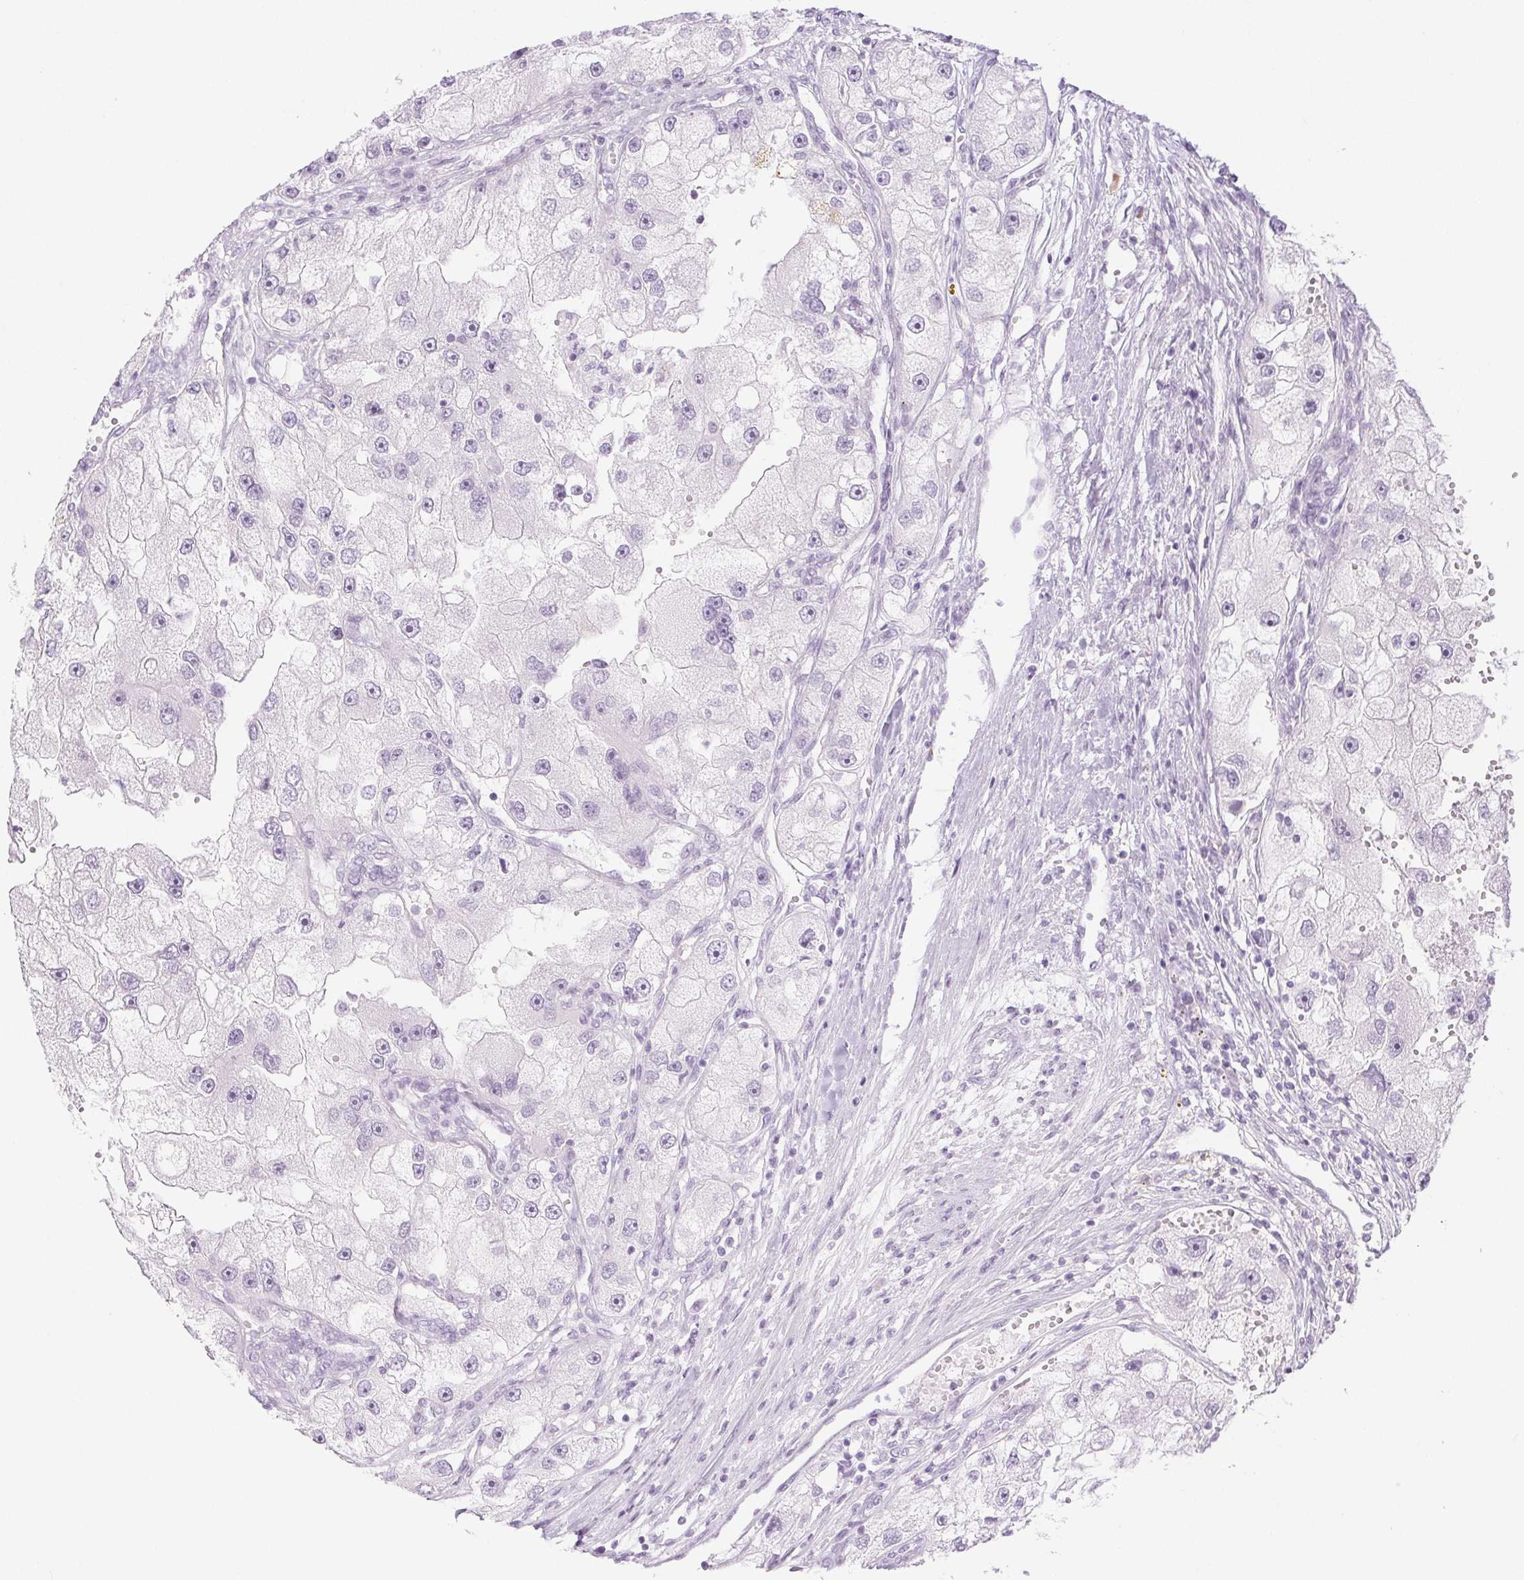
{"staining": {"intensity": "negative", "quantity": "none", "location": "none"}, "tissue": "renal cancer", "cell_type": "Tumor cells", "image_type": "cancer", "snomed": [{"axis": "morphology", "description": "Adenocarcinoma, NOS"}, {"axis": "topography", "description": "Kidney"}], "caption": "Immunohistochemistry histopathology image of human adenocarcinoma (renal) stained for a protein (brown), which displays no staining in tumor cells.", "gene": "PI3", "patient": {"sex": "male", "age": 63}}